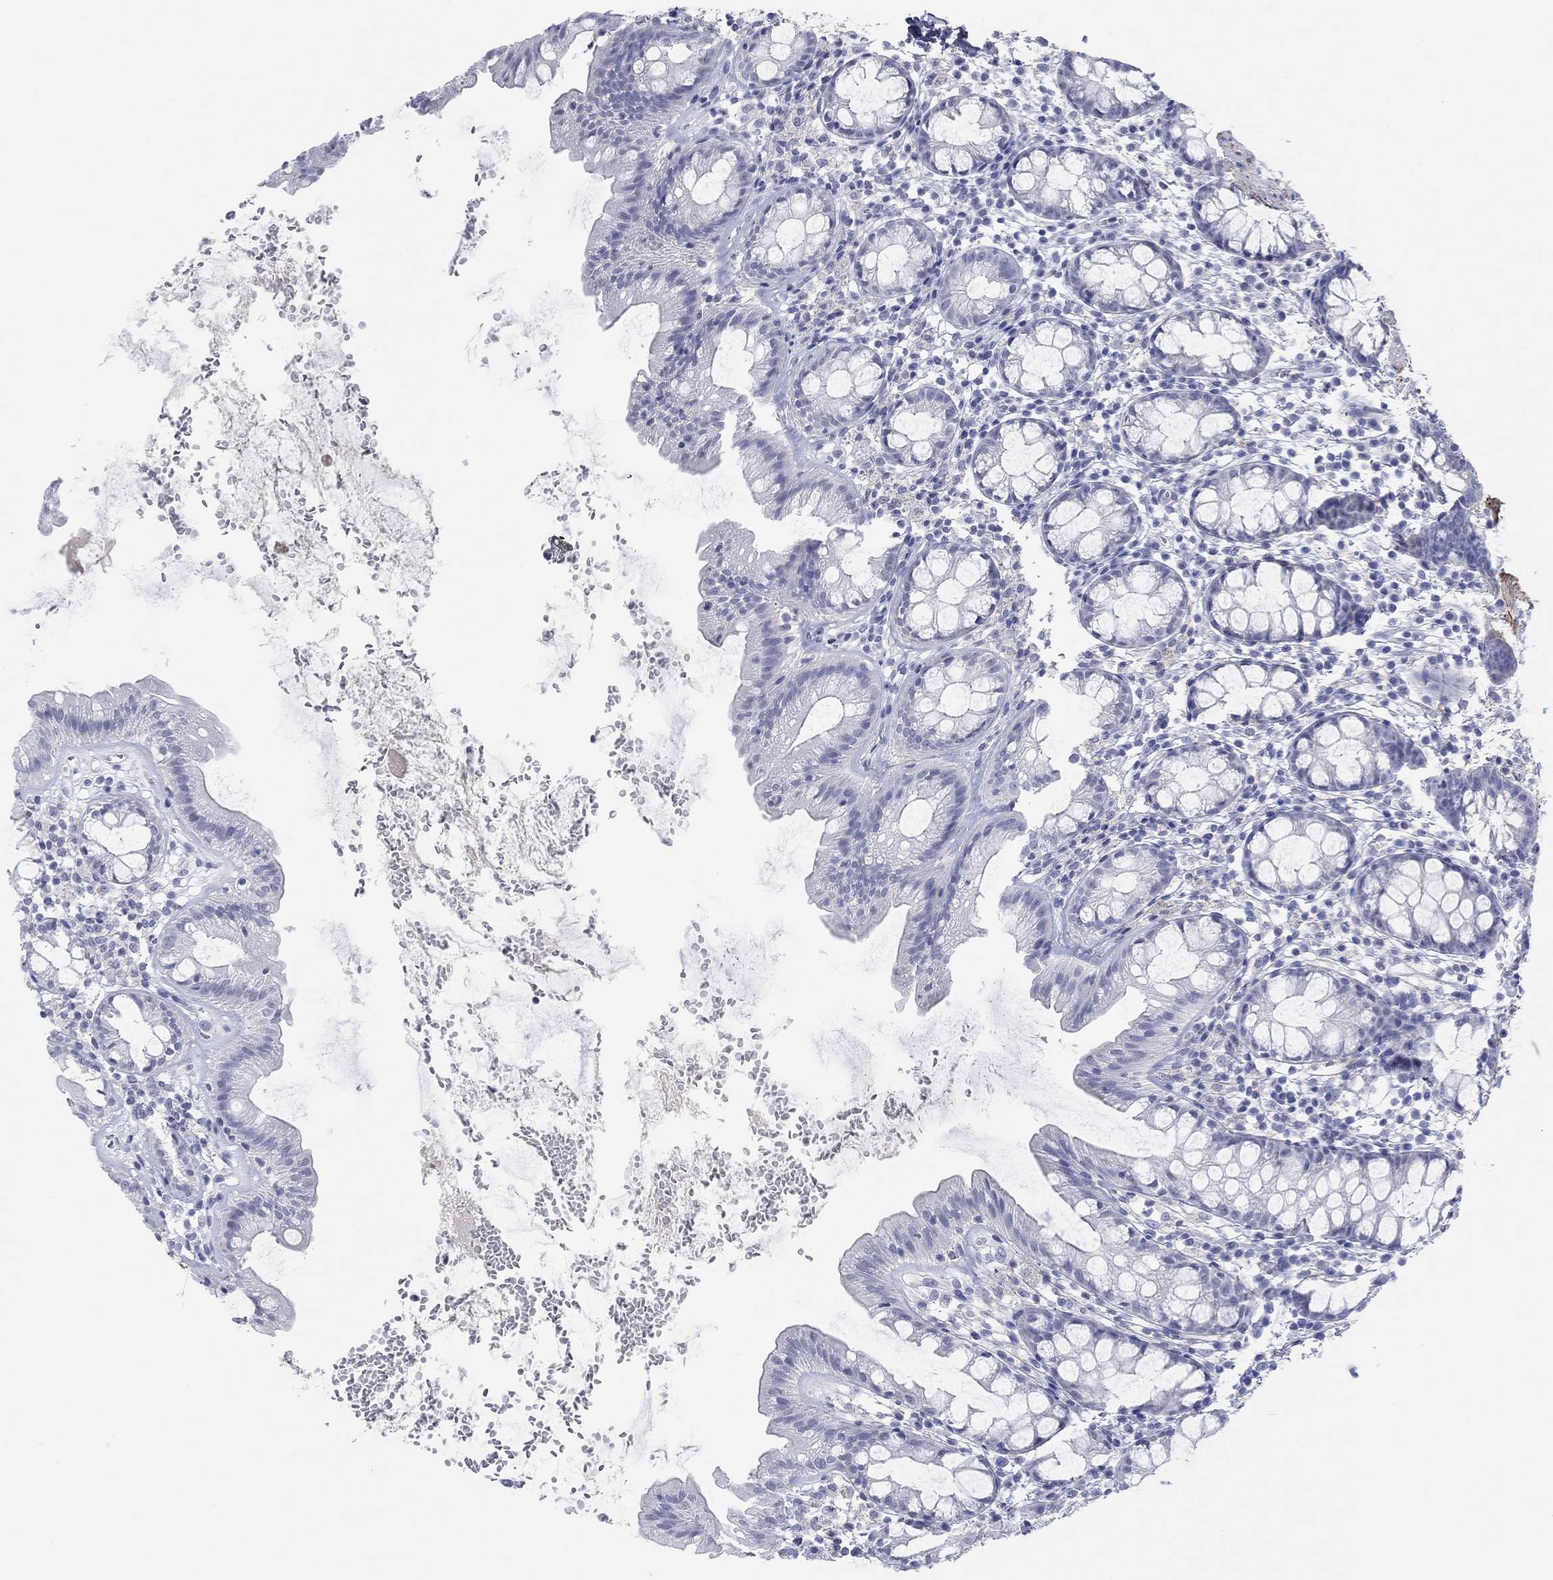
{"staining": {"intensity": "negative", "quantity": "none", "location": "none"}, "tissue": "rectum", "cell_type": "Glandular cells", "image_type": "normal", "snomed": [{"axis": "morphology", "description": "Normal tissue, NOS"}, {"axis": "topography", "description": "Rectum"}], "caption": "An image of rectum stained for a protein exhibits no brown staining in glandular cells.", "gene": "PDYN", "patient": {"sex": "male", "age": 57}}